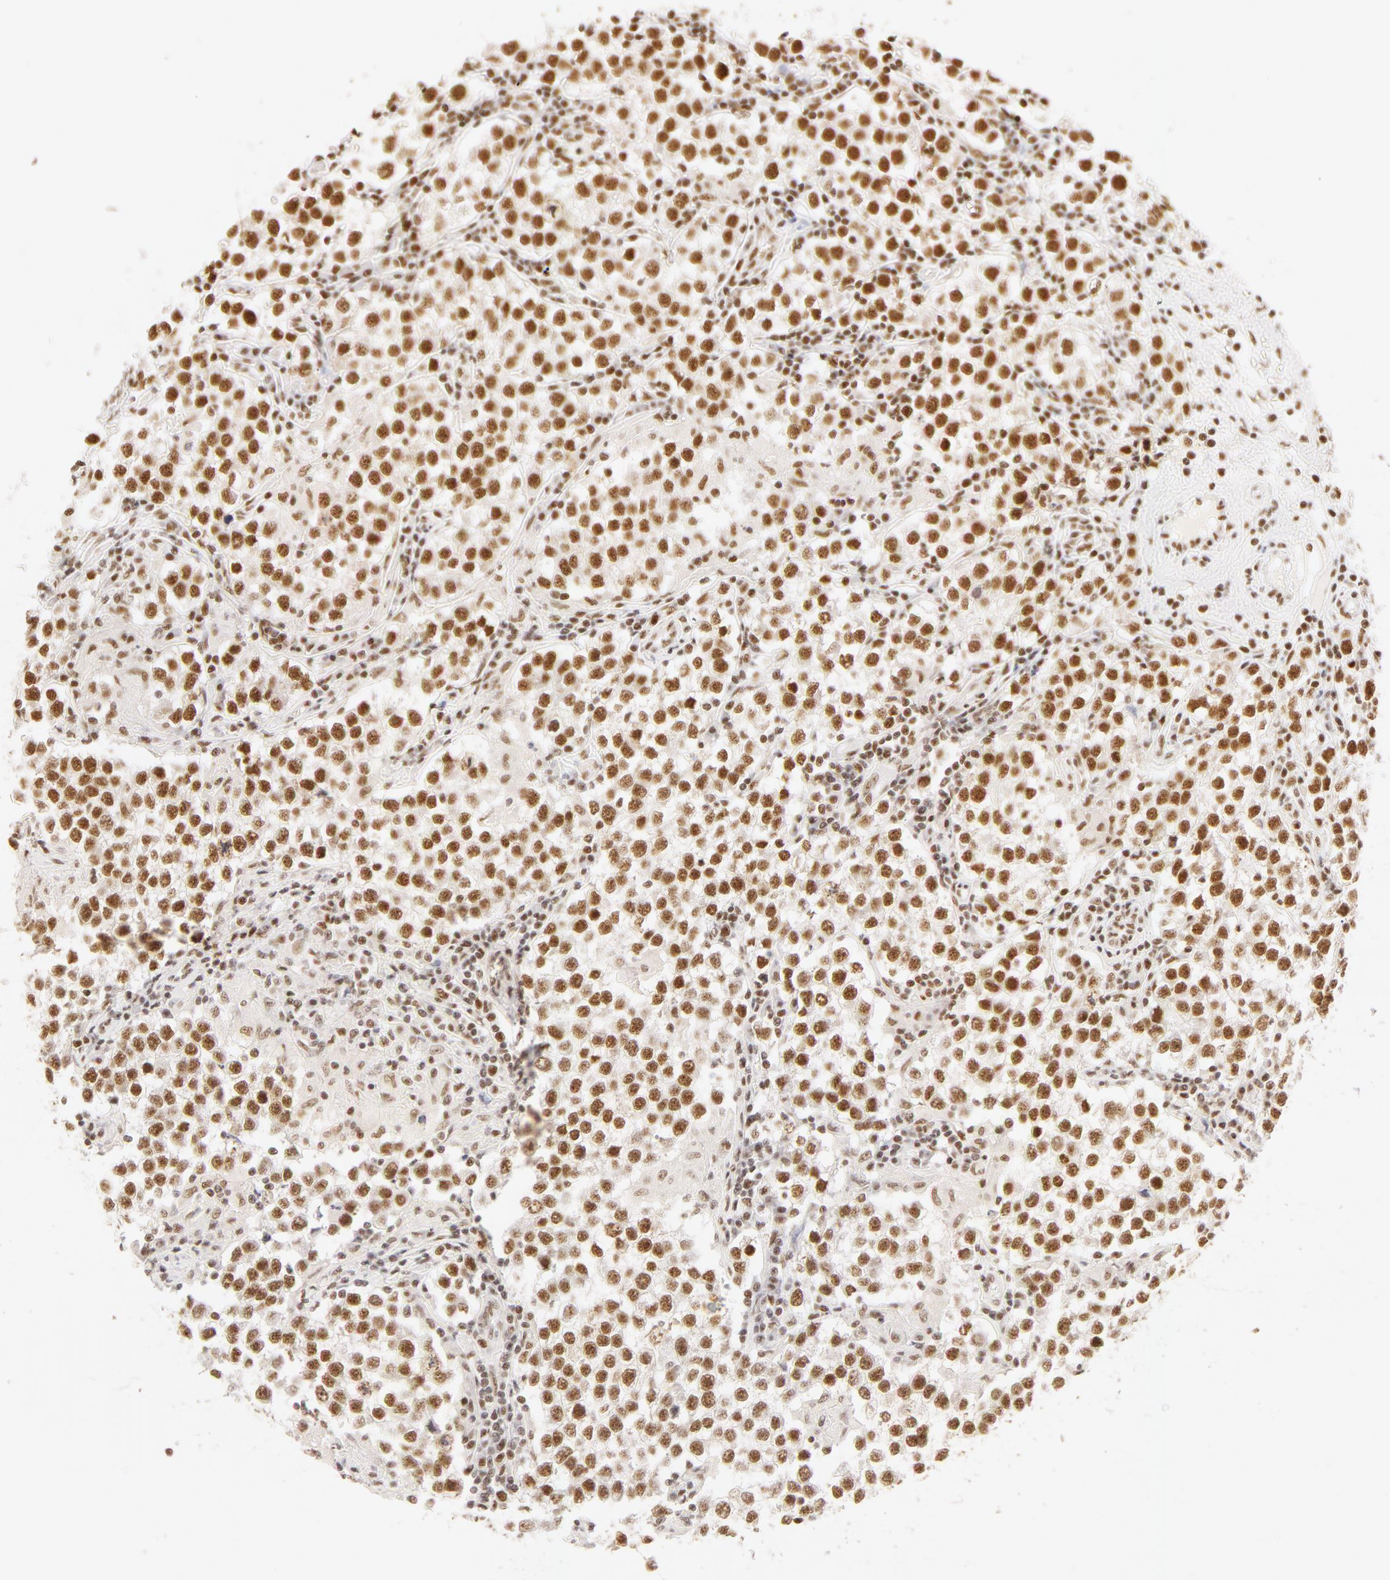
{"staining": {"intensity": "moderate", "quantity": ">75%", "location": "nuclear"}, "tissue": "testis cancer", "cell_type": "Tumor cells", "image_type": "cancer", "snomed": [{"axis": "morphology", "description": "Seminoma, NOS"}, {"axis": "topography", "description": "Testis"}], "caption": "Brown immunohistochemical staining in seminoma (testis) reveals moderate nuclear staining in approximately >75% of tumor cells.", "gene": "RBM39", "patient": {"sex": "male", "age": 36}}